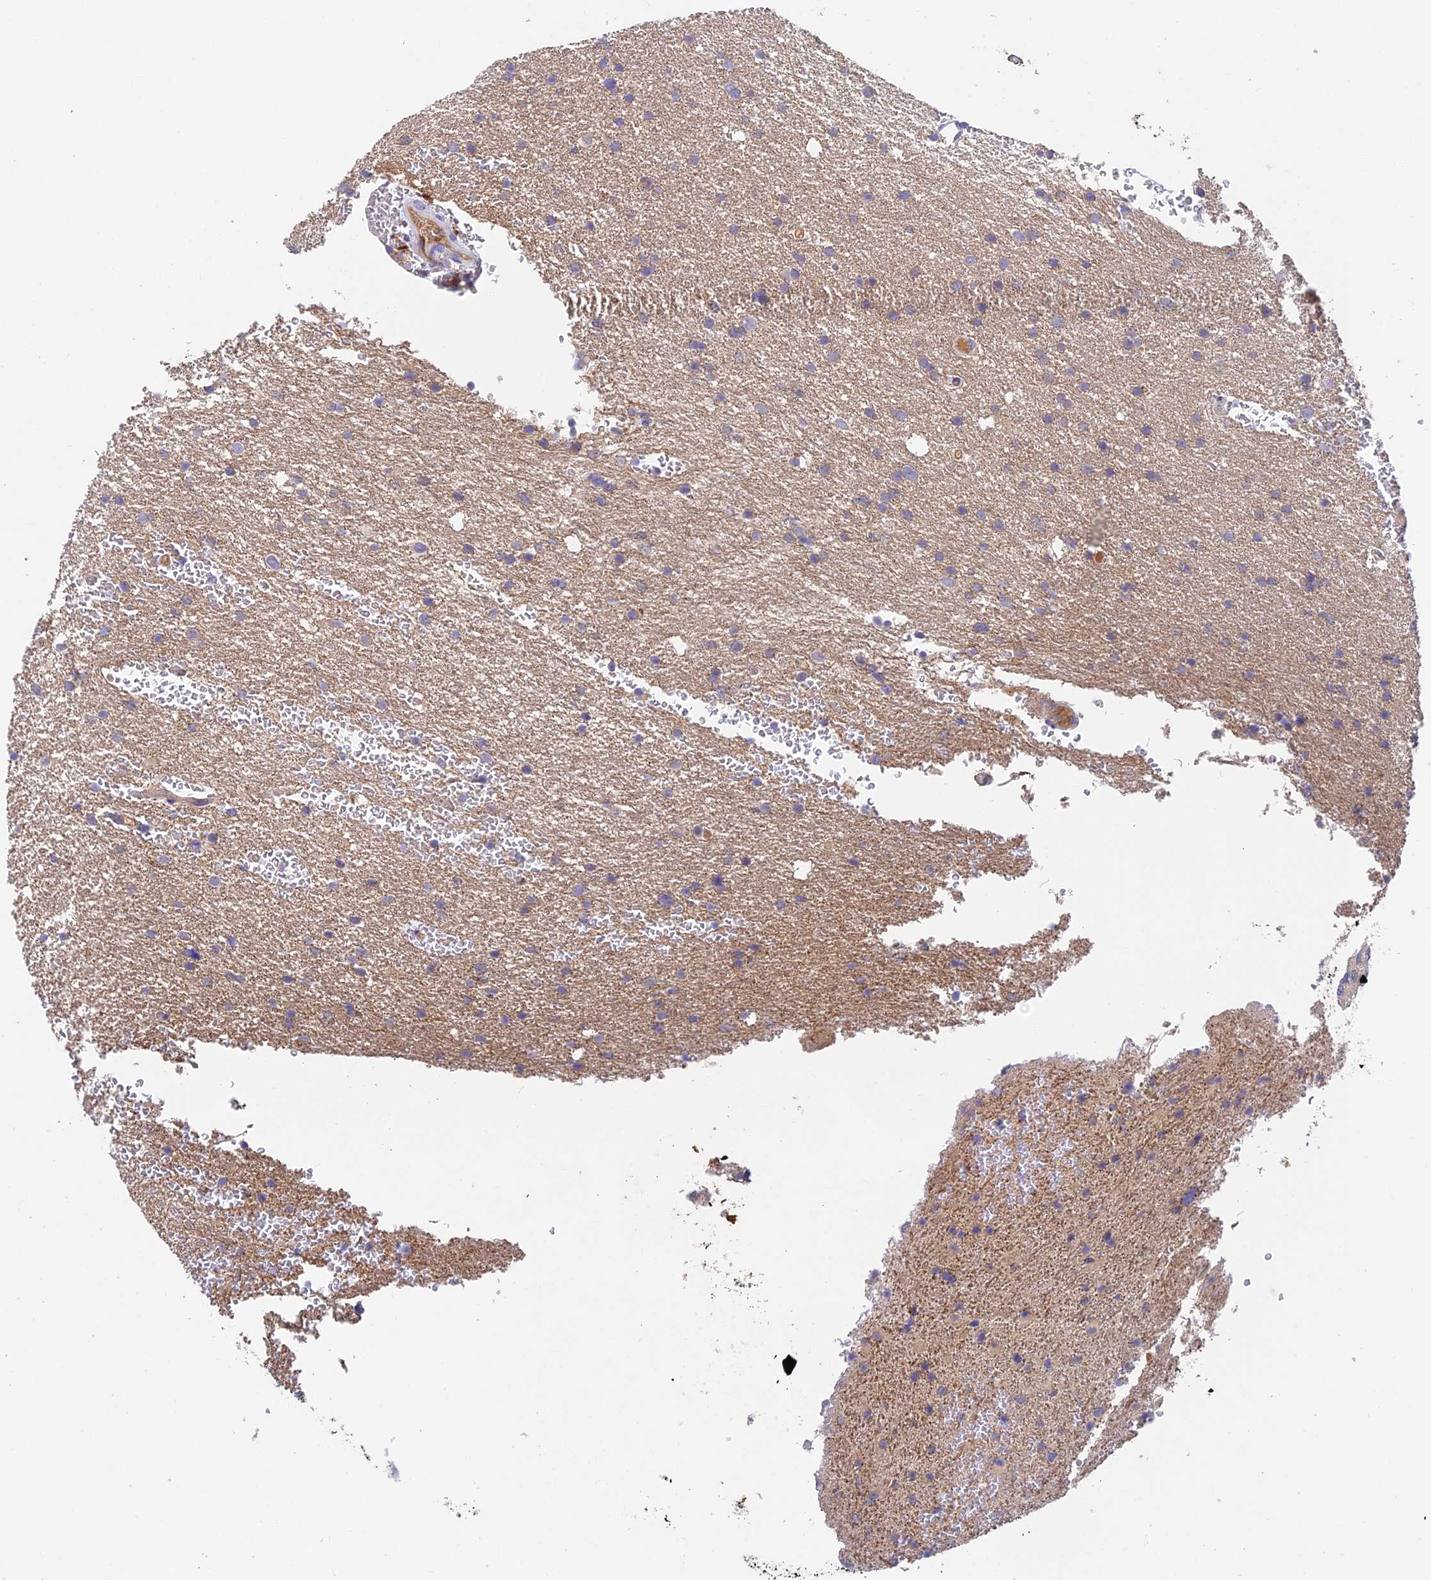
{"staining": {"intensity": "weak", "quantity": "25%-75%", "location": "cytoplasmic/membranous"}, "tissue": "glioma", "cell_type": "Tumor cells", "image_type": "cancer", "snomed": [{"axis": "morphology", "description": "Glioma, malignant, High grade"}, {"axis": "topography", "description": "Cerebral cortex"}], "caption": "About 25%-75% of tumor cells in human malignant high-grade glioma display weak cytoplasmic/membranous protein positivity as visualized by brown immunohistochemical staining.", "gene": "ADAMTS13", "patient": {"sex": "female", "age": 36}}